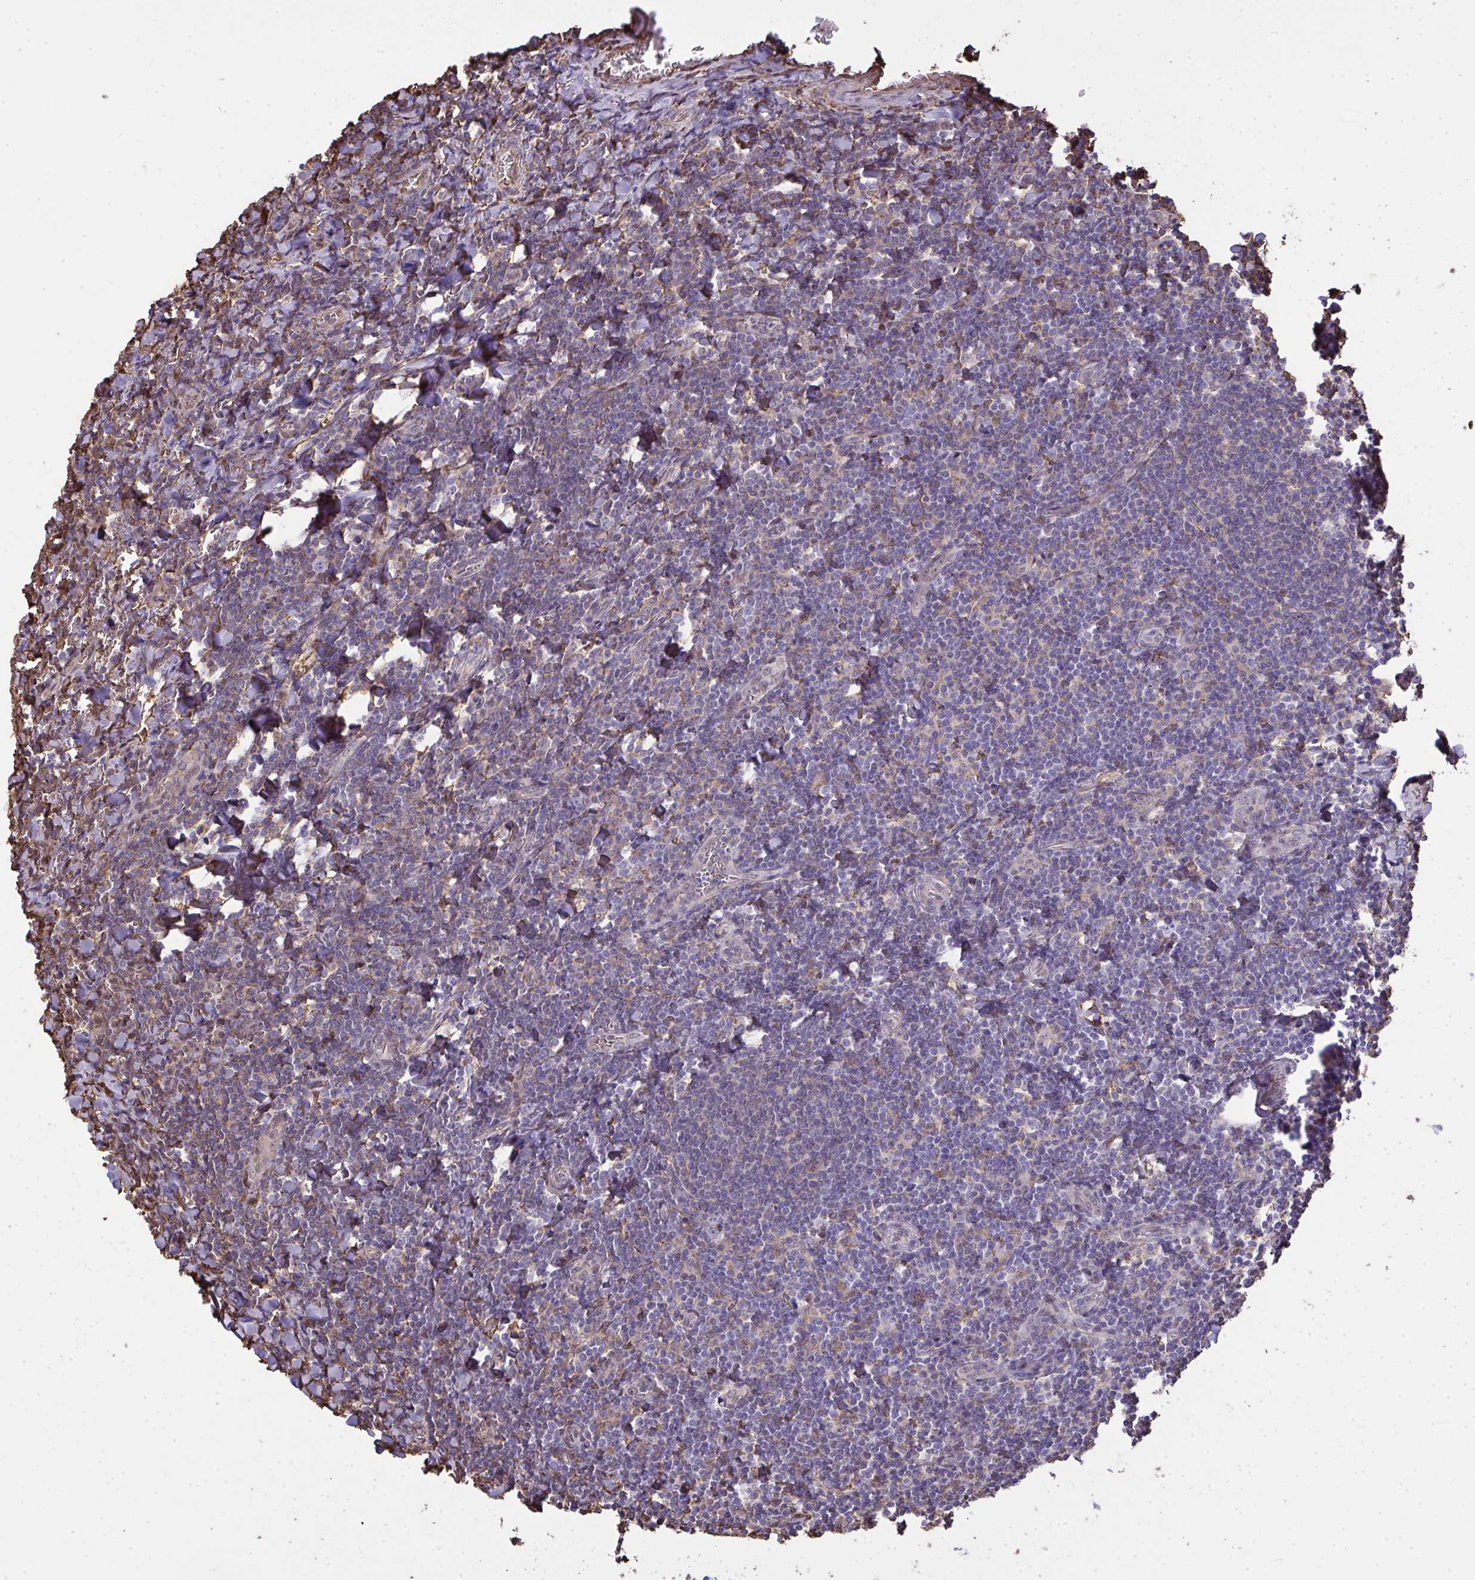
{"staining": {"intensity": "negative", "quantity": "none", "location": "none"}, "tissue": "tonsil", "cell_type": "Germinal center cells", "image_type": "normal", "snomed": [{"axis": "morphology", "description": "Normal tissue, NOS"}, {"axis": "topography", "description": "Tonsil"}], "caption": "Germinal center cells show no significant protein positivity in unremarkable tonsil. (DAB (3,3'-diaminobenzidine) immunohistochemistry (IHC), high magnification).", "gene": "ANXA5", "patient": {"sex": "male", "age": 27}}